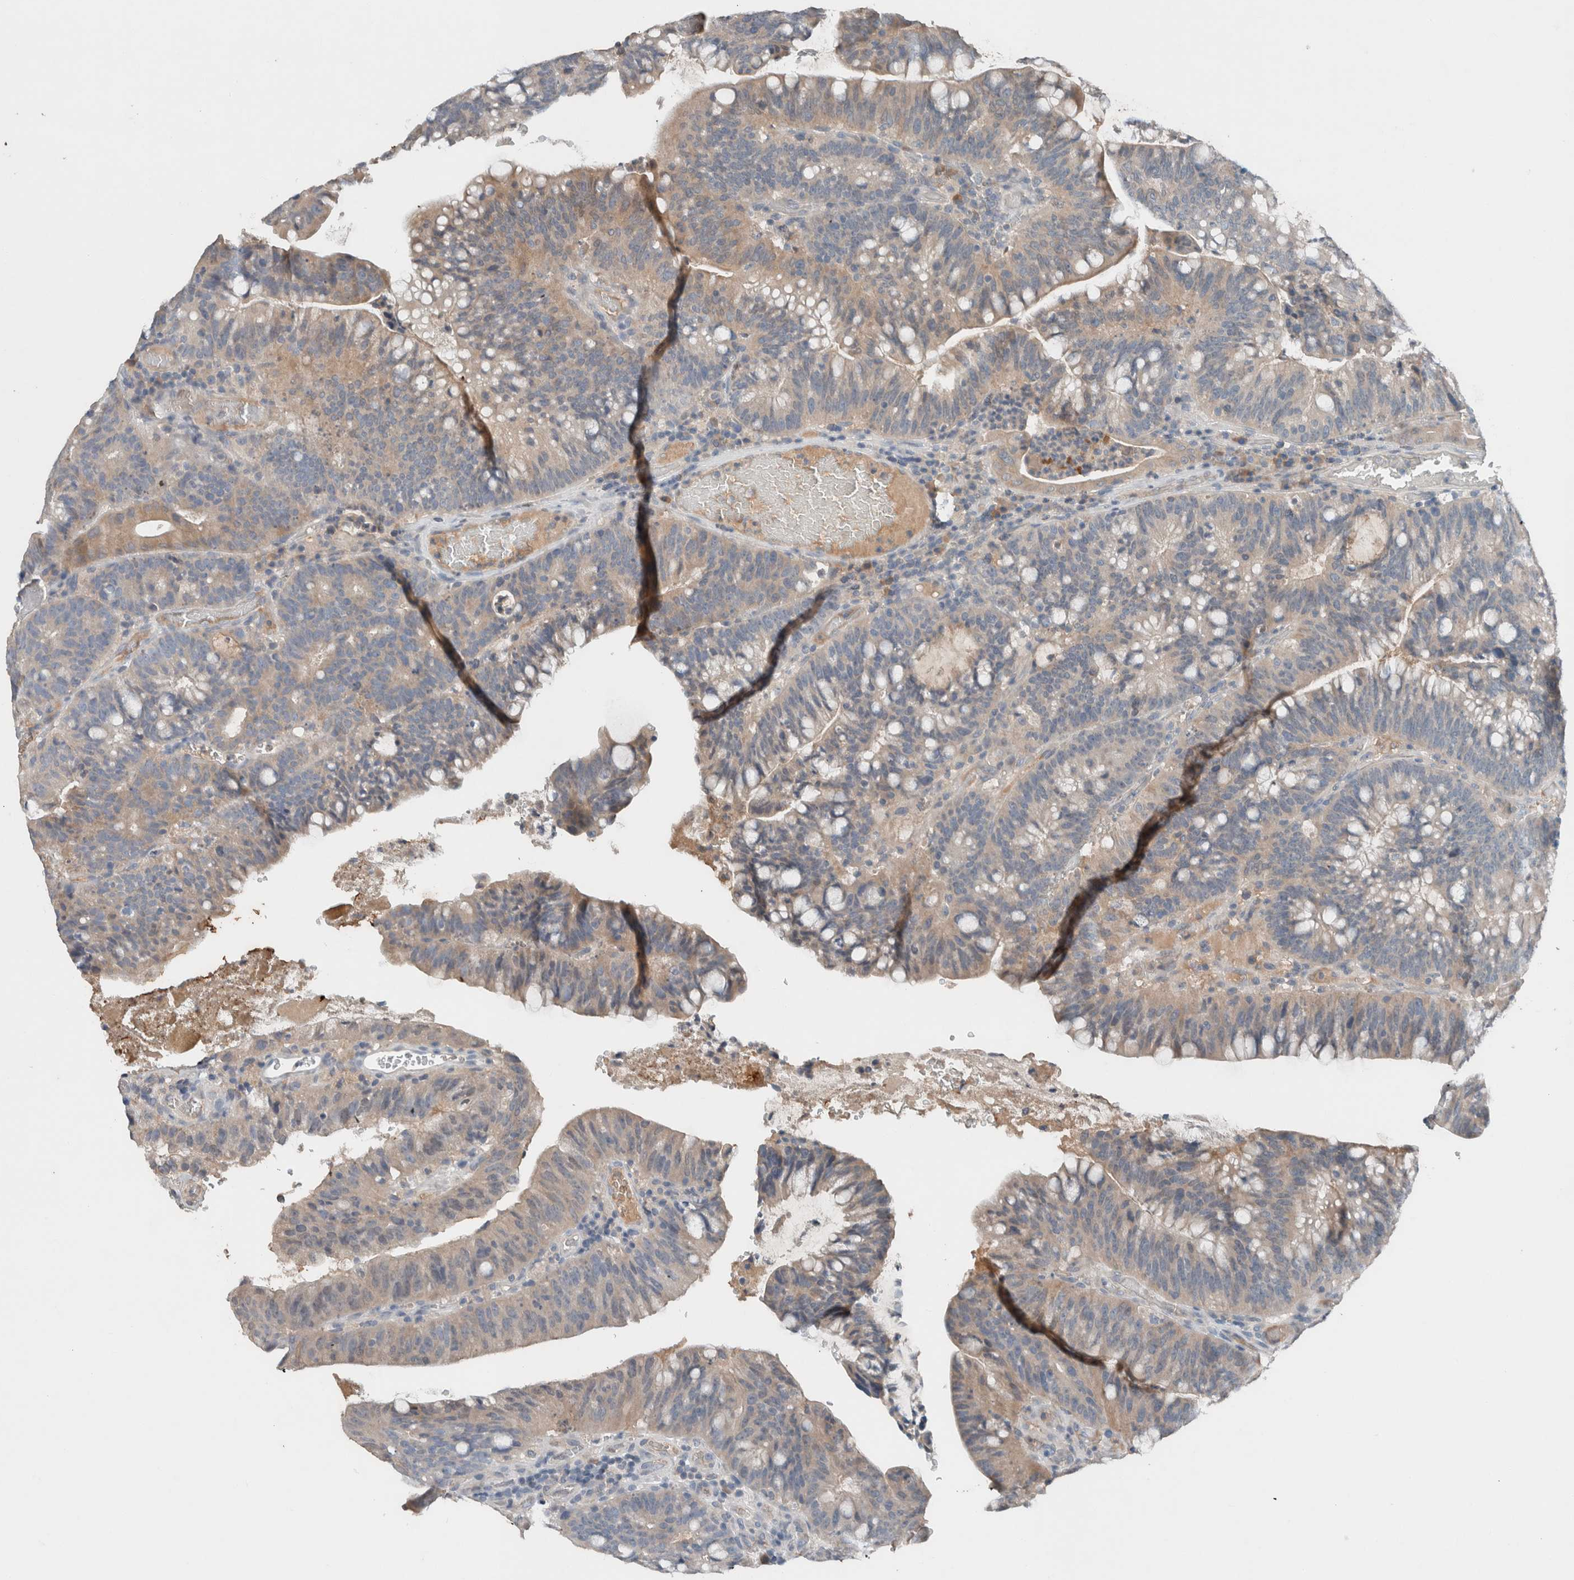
{"staining": {"intensity": "weak", "quantity": "<25%", "location": "cytoplasmic/membranous"}, "tissue": "colorectal cancer", "cell_type": "Tumor cells", "image_type": "cancer", "snomed": [{"axis": "morphology", "description": "Adenocarcinoma, NOS"}, {"axis": "topography", "description": "Colon"}], "caption": "Immunohistochemical staining of colorectal cancer exhibits no significant expression in tumor cells.", "gene": "UGCG", "patient": {"sex": "female", "age": 66}}